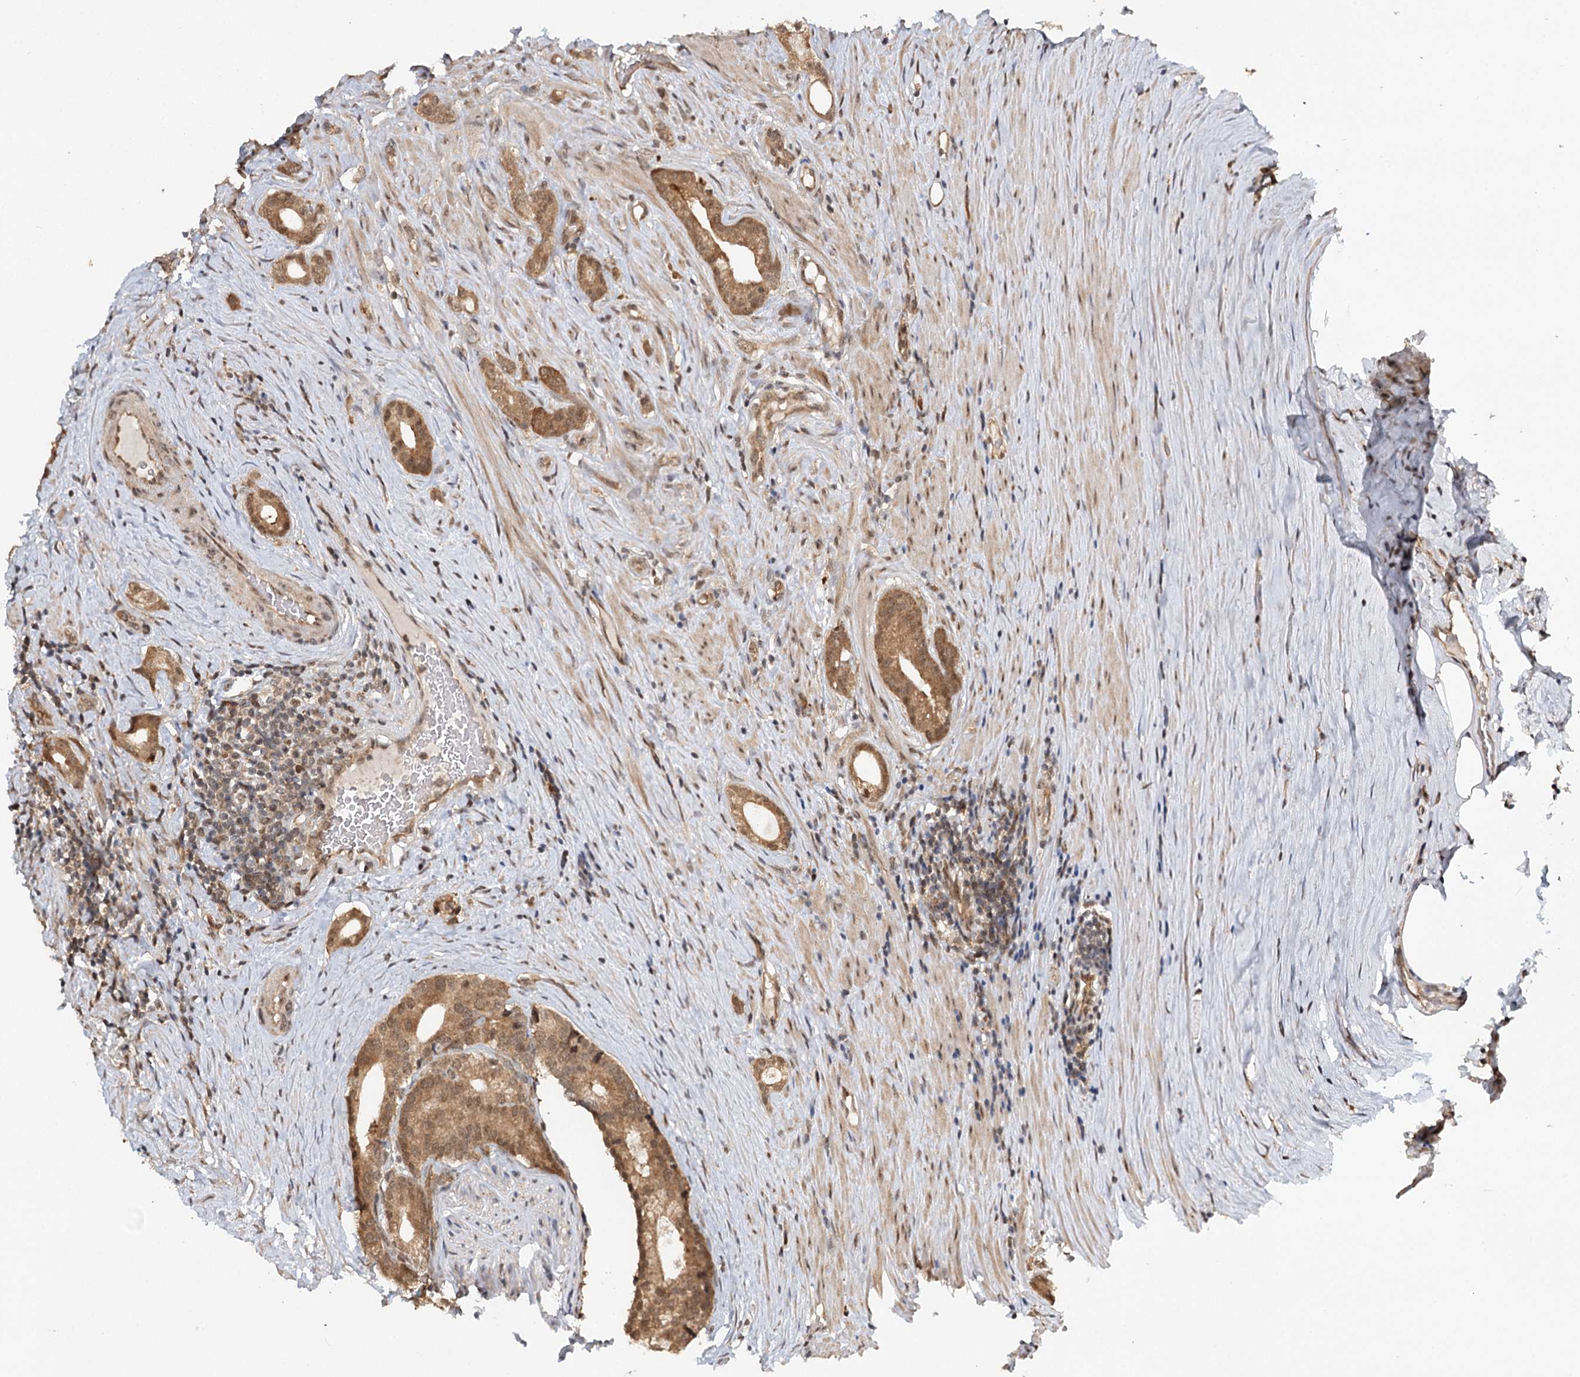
{"staining": {"intensity": "moderate", "quantity": ">75%", "location": "cytoplasmic/membranous,nuclear"}, "tissue": "prostate cancer", "cell_type": "Tumor cells", "image_type": "cancer", "snomed": [{"axis": "morphology", "description": "Adenocarcinoma, Low grade"}, {"axis": "topography", "description": "Prostate"}], "caption": "Brown immunohistochemical staining in human prostate adenocarcinoma (low-grade) displays moderate cytoplasmic/membranous and nuclear positivity in about >75% of tumor cells.", "gene": "N6AMT1", "patient": {"sex": "male", "age": 71}}